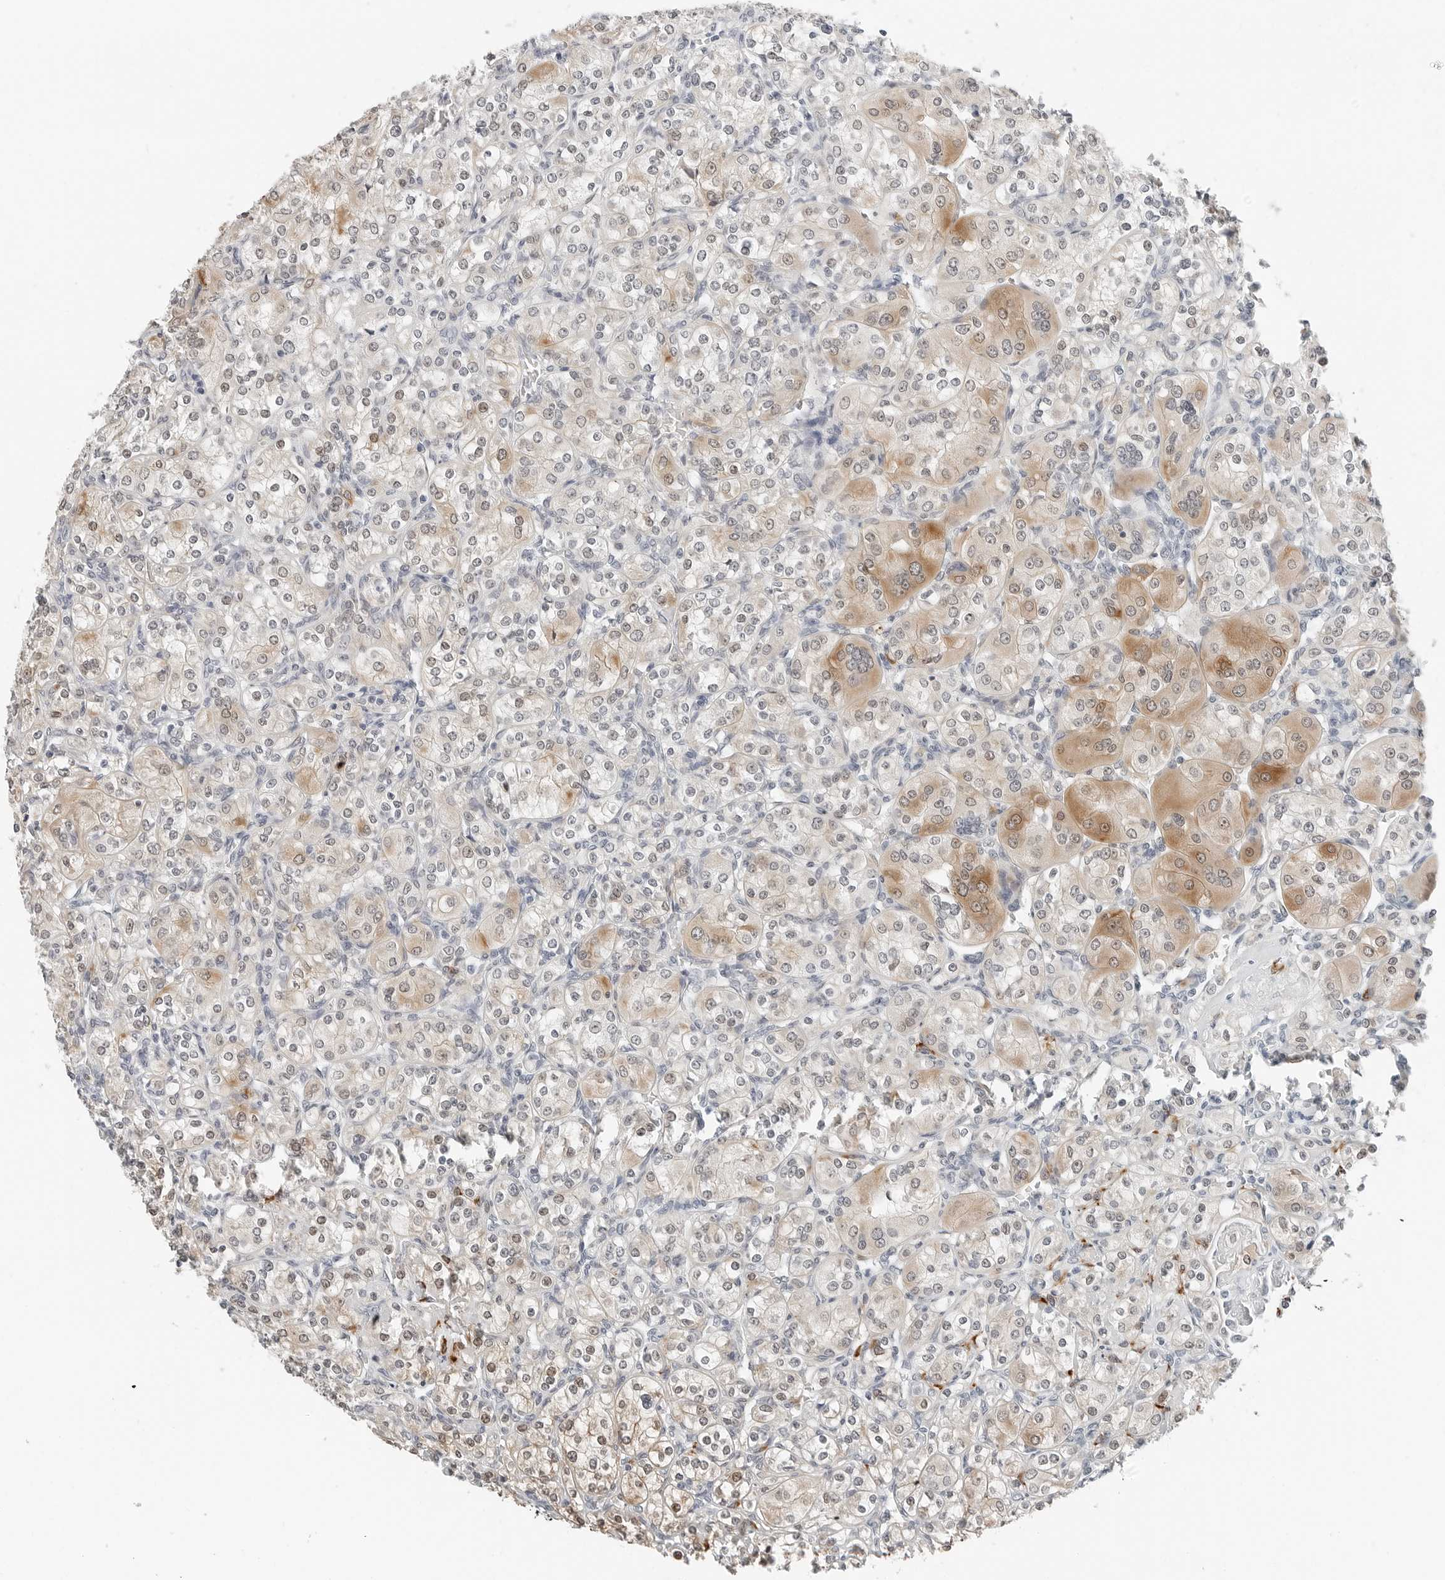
{"staining": {"intensity": "moderate", "quantity": "<25%", "location": "cytoplasmic/membranous,nuclear"}, "tissue": "renal cancer", "cell_type": "Tumor cells", "image_type": "cancer", "snomed": [{"axis": "morphology", "description": "Adenocarcinoma, NOS"}, {"axis": "topography", "description": "Kidney"}], "caption": "Immunohistochemistry (IHC) (DAB (3,3'-diaminobenzidine)) staining of human renal adenocarcinoma exhibits moderate cytoplasmic/membranous and nuclear protein staining in about <25% of tumor cells.", "gene": "P4HA2", "patient": {"sex": "male", "age": 77}}